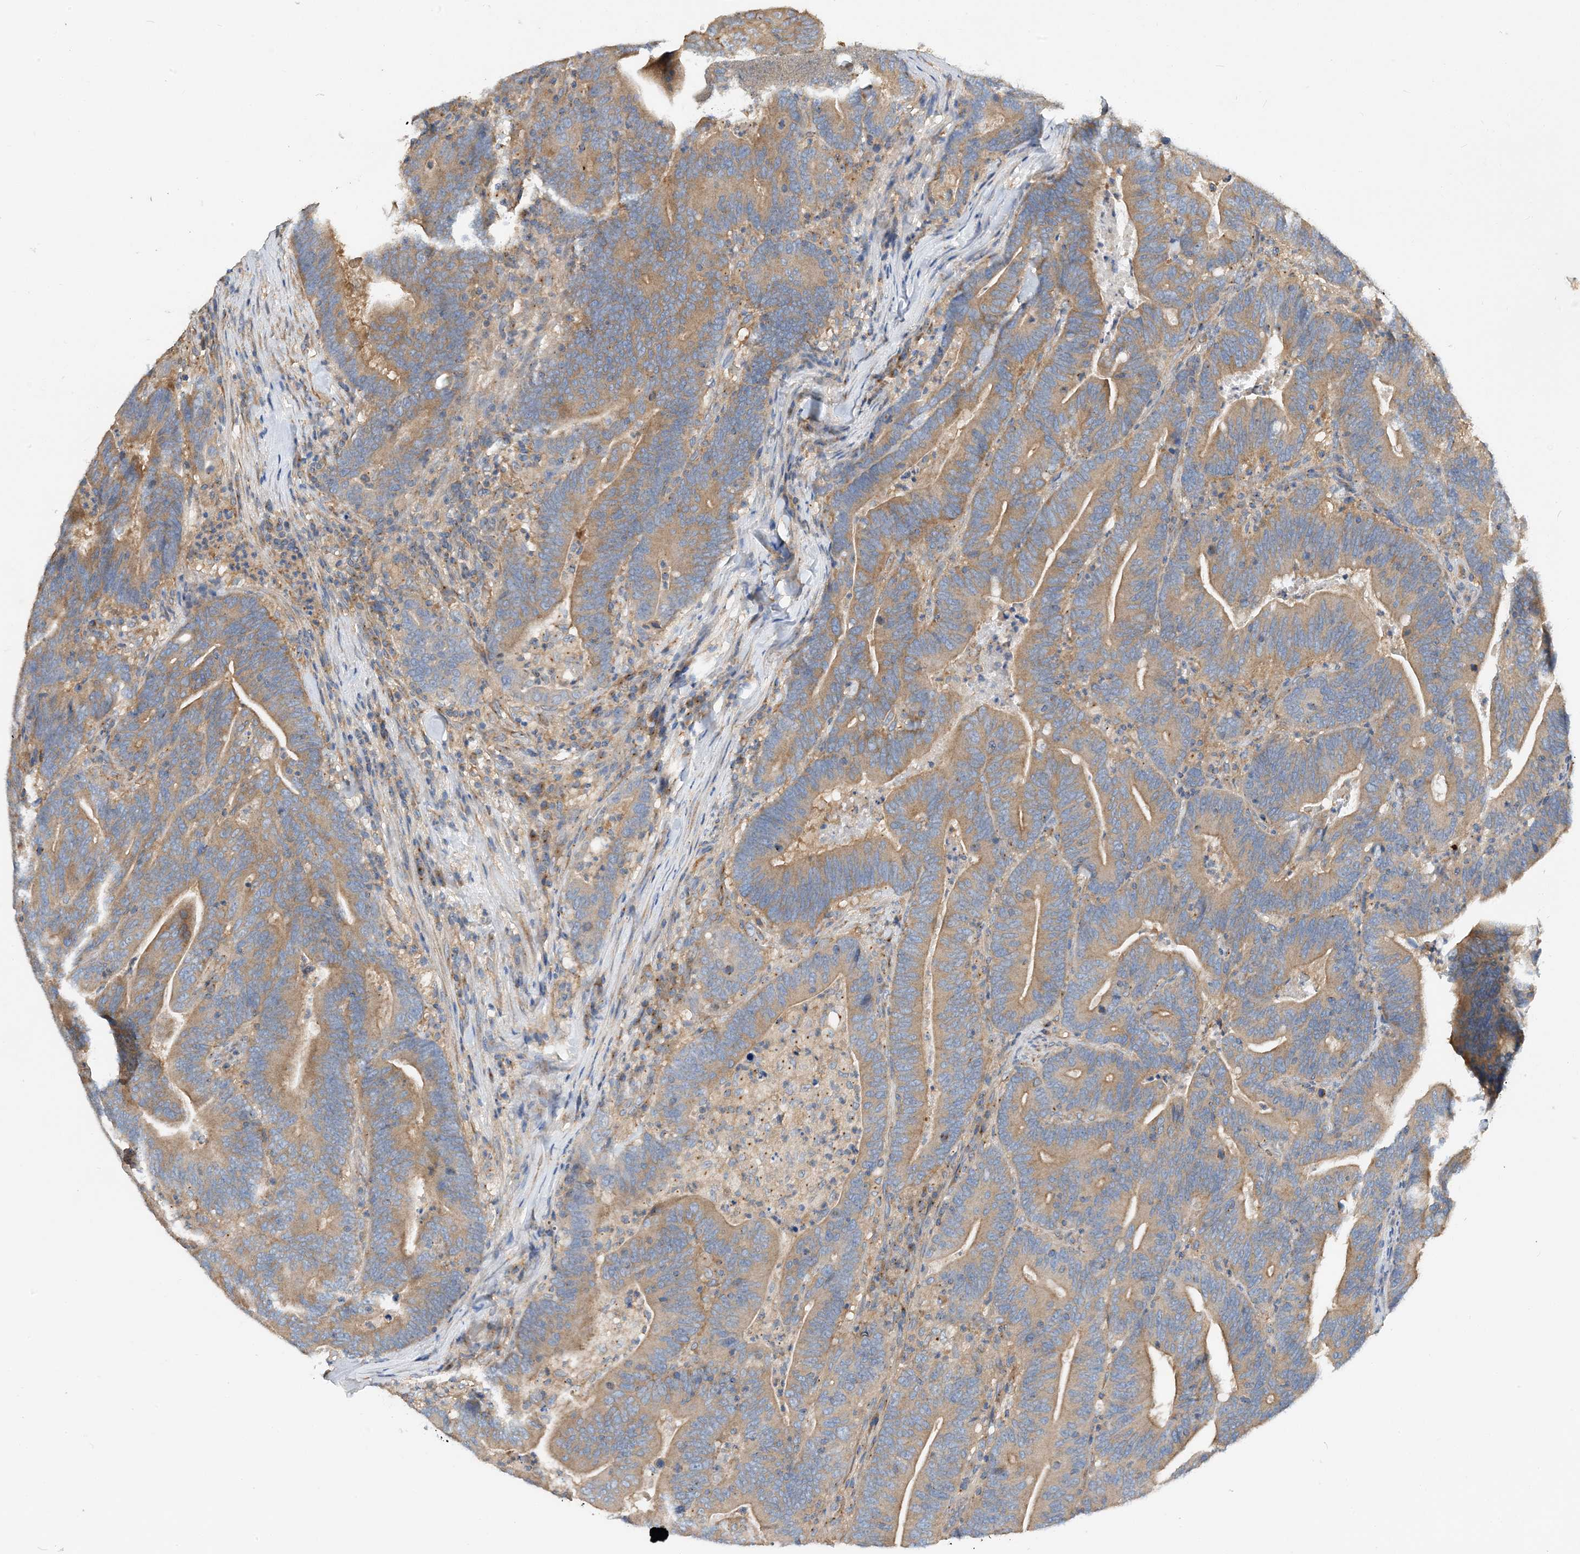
{"staining": {"intensity": "moderate", "quantity": ">75%", "location": "cytoplasmic/membranous"}, "tissue": "colorectal cancer", "cell_type": "Tumor cells", "image_type": "cancer", "snomed": [{"axis": "morphology", "description": "Adenocarcinoma, NOS"}, {"axis": "topography", "description": "Colon"}], "caption": "Colorectal cancer (adenocarcinoma) stained for a protein displays moderate cytoplasmic/membranous positivity in tumor cells. (DAB (3,3'-diaminobenzidine) IHC, brown staining for protein, blue staining for nuclei).", "gene": "SIDT1", "patient": {"sex": "female", "age": 67}}